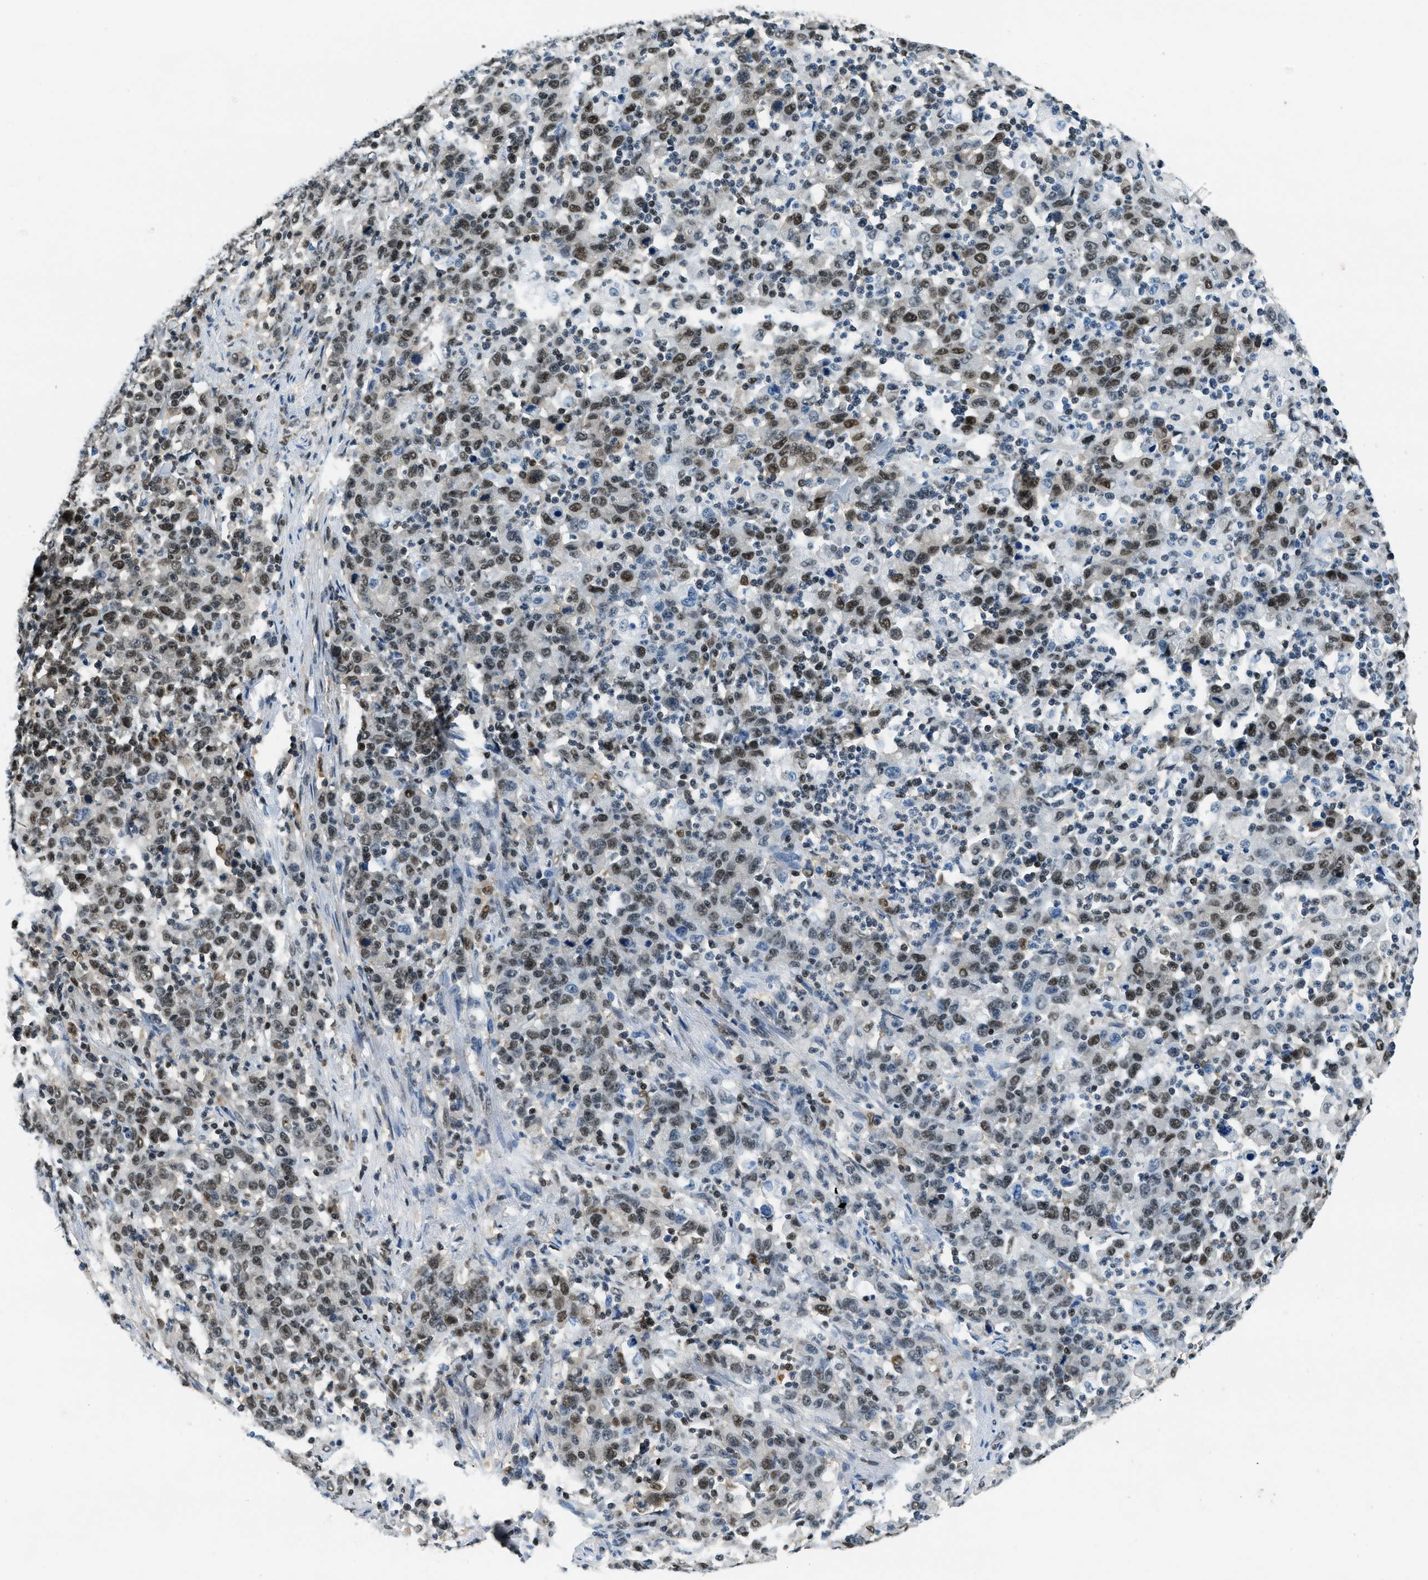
{"staining": {"intensity": "moderate", "quantity": ">75%", "location": "nuclear"}, "tissue": "stomach cancer", "cell_type": "Tumor cells", "image_type": "cancer", "snomed": [{"axis": "morphology", "description": "Adenocarcinoma, NOS"}, {"axis": "topography", "description": "Stomach, upper"}], "caption": "Immunohistochemical staining of stomach adenocarcinoma demonstrates moderate nuclear protein expression in approximately >75% of tumor cells.", "gene": "OGFR", "patient": {"sex": "male", "age": 69}}